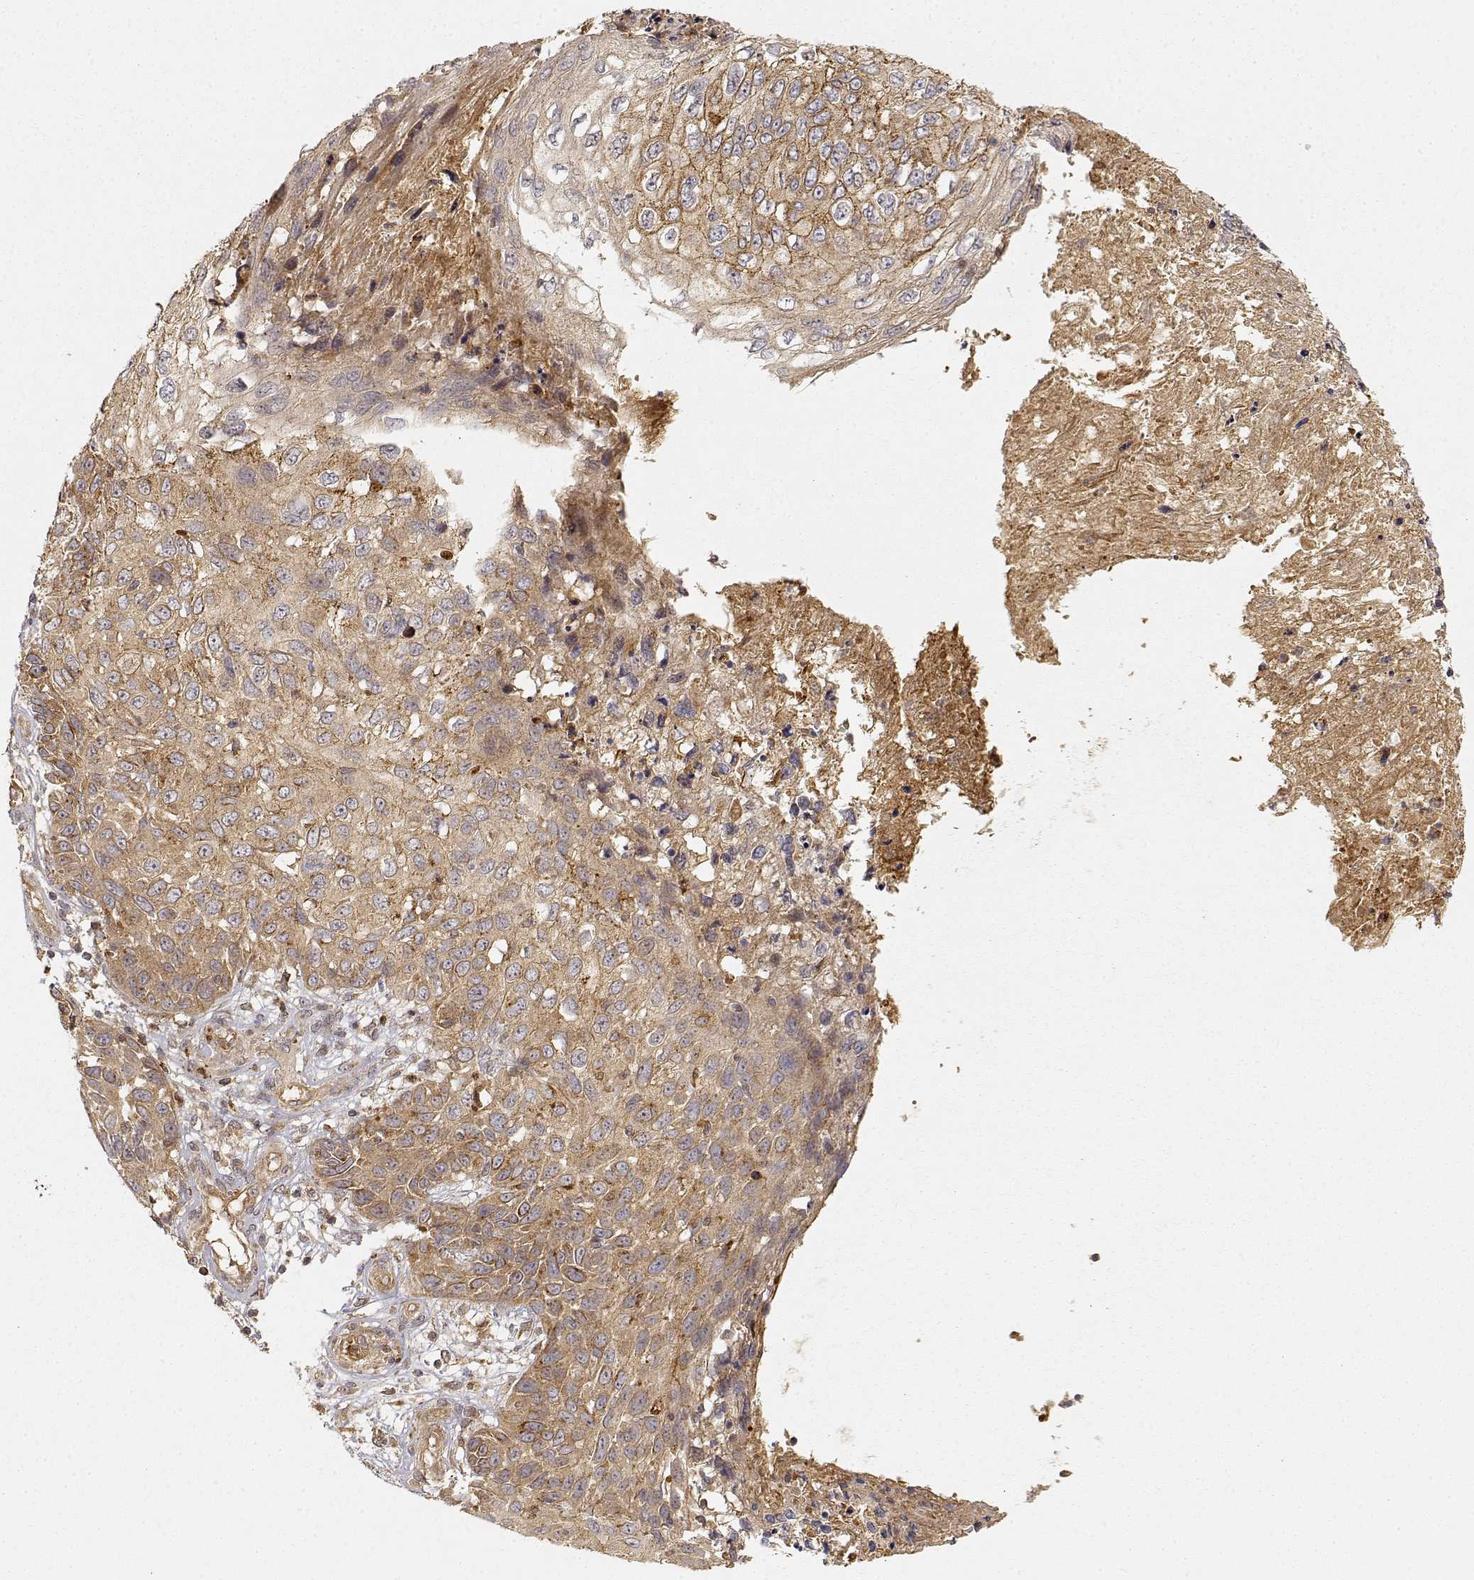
{"staining": {"intensity": "moderate", "quantity": ">75%", "location": "cytoplasmic/membranous"}, "tissue": "skin cancer", "cell_type": "Tumor cells", "image_type": "cancer", "snomed": [{"axis": "morphology", "description": "Squamous cell carcinoma, NOS"}, {"axis": "topography", "description": "Skin"}], "caption": "Immunohistochemical staining of skin cancer (squamous cell carcinoma) exhibits moderate cytoplasmic/membranous protein positivity in approximately >75% of tumor cells. The protein of interest is shown in brown color, while the nuclei are stained blue.", "gene": "CDK5RAP2", "patient": {"sex": "male", "age": 92}}